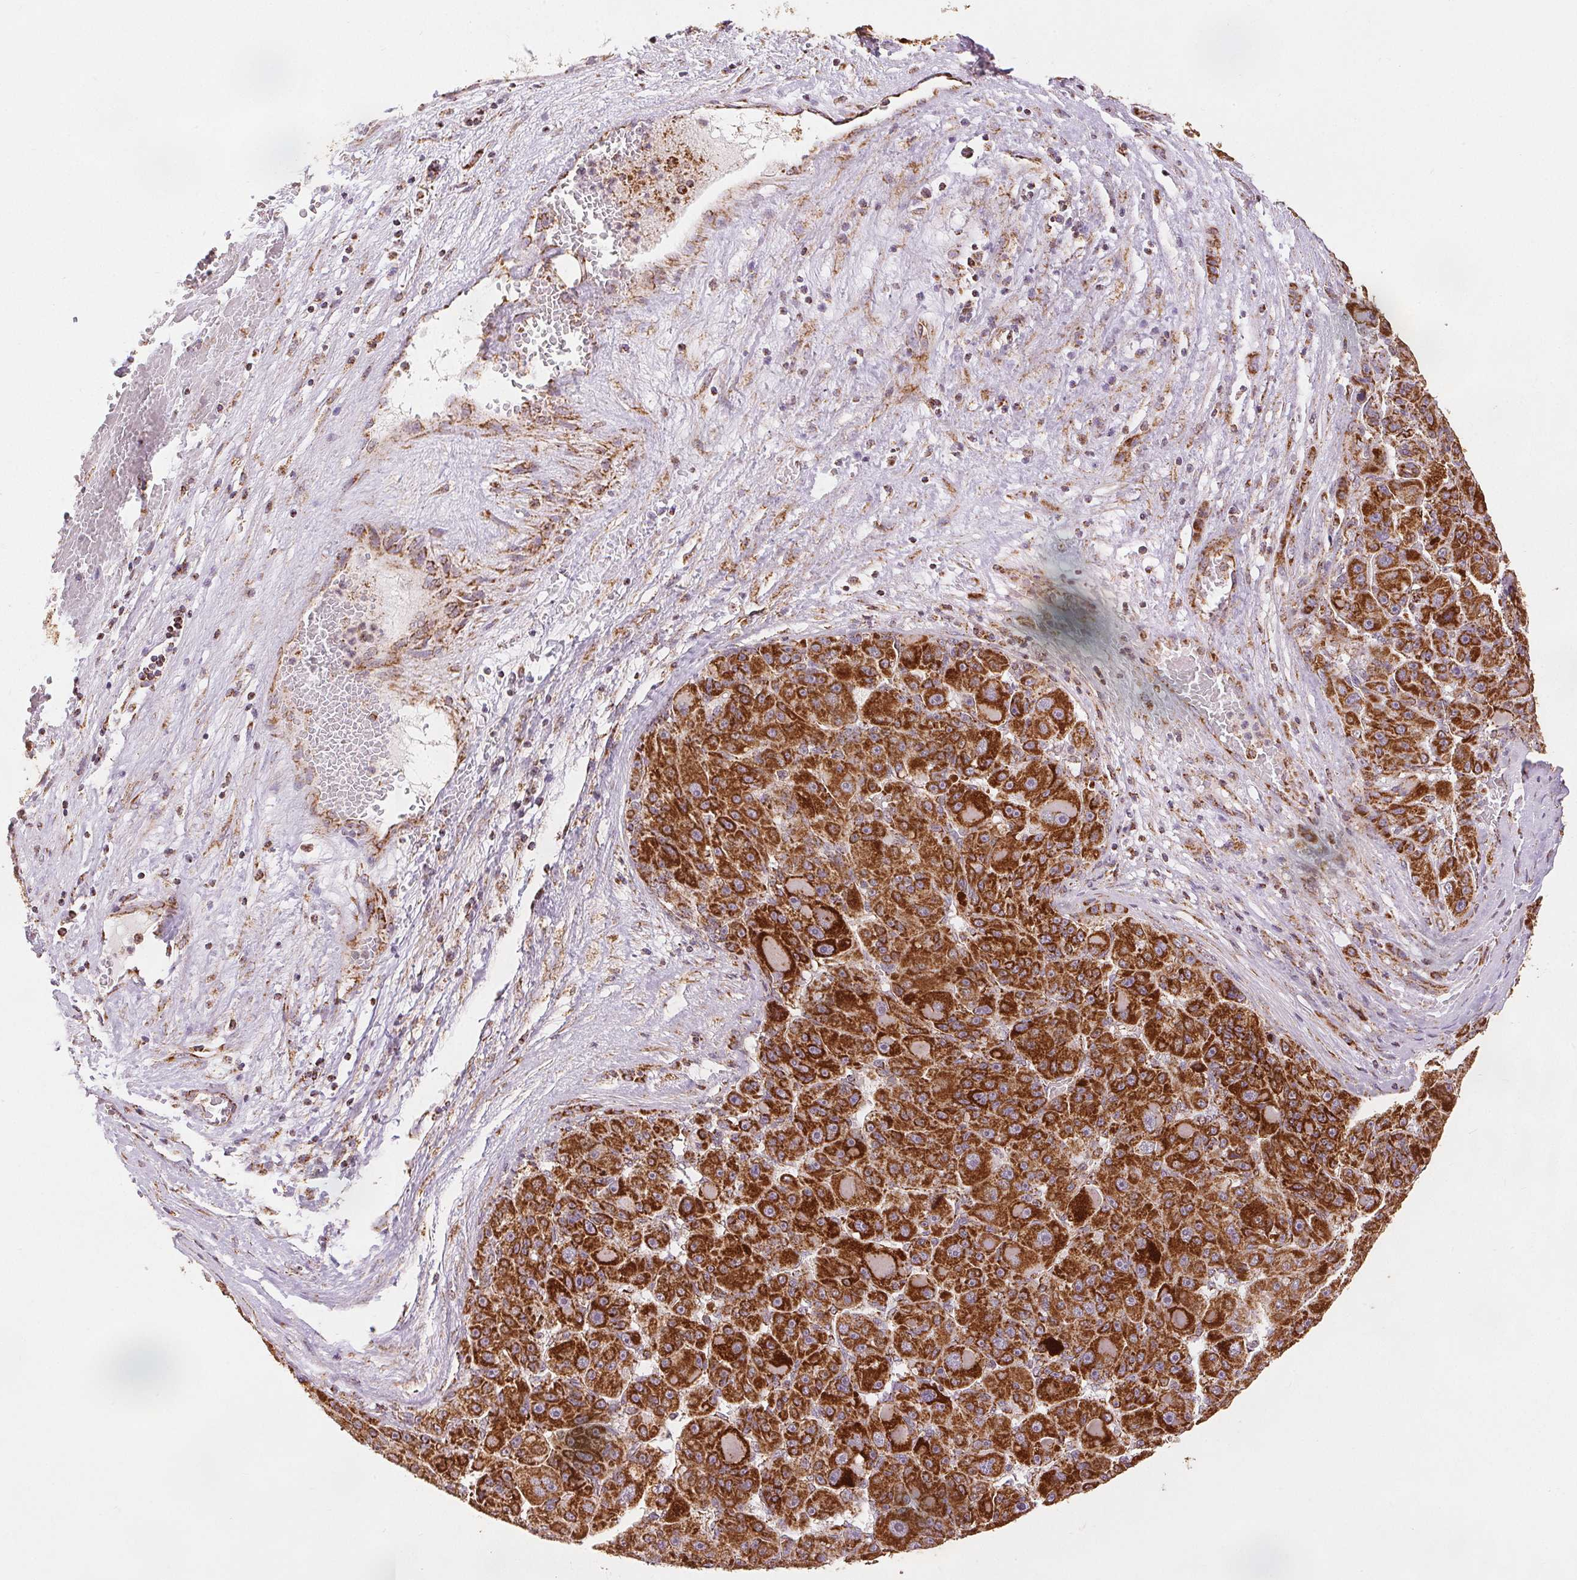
{"staining": {"intensity": "strong", "quantity": ">75%", "location": "cytoplasmic/membranous"}, "tissue": "liver cancer", "cell_type": "Tumor cells", "image_type": "cancer", "snomed": [{"axis": "morphology", "description": "Carcinoma, Hepatocellular, NOS"}, {"axis": "topography", "description": "Liver"}], "caption": "Brown immunohistochemical staining in human liver cancer displays strong cytoplasmic/membranous positivity in approximately >75% of tumor cells.", "gene": "SDHB", "patient": {"sex": "male", "age": 76}}